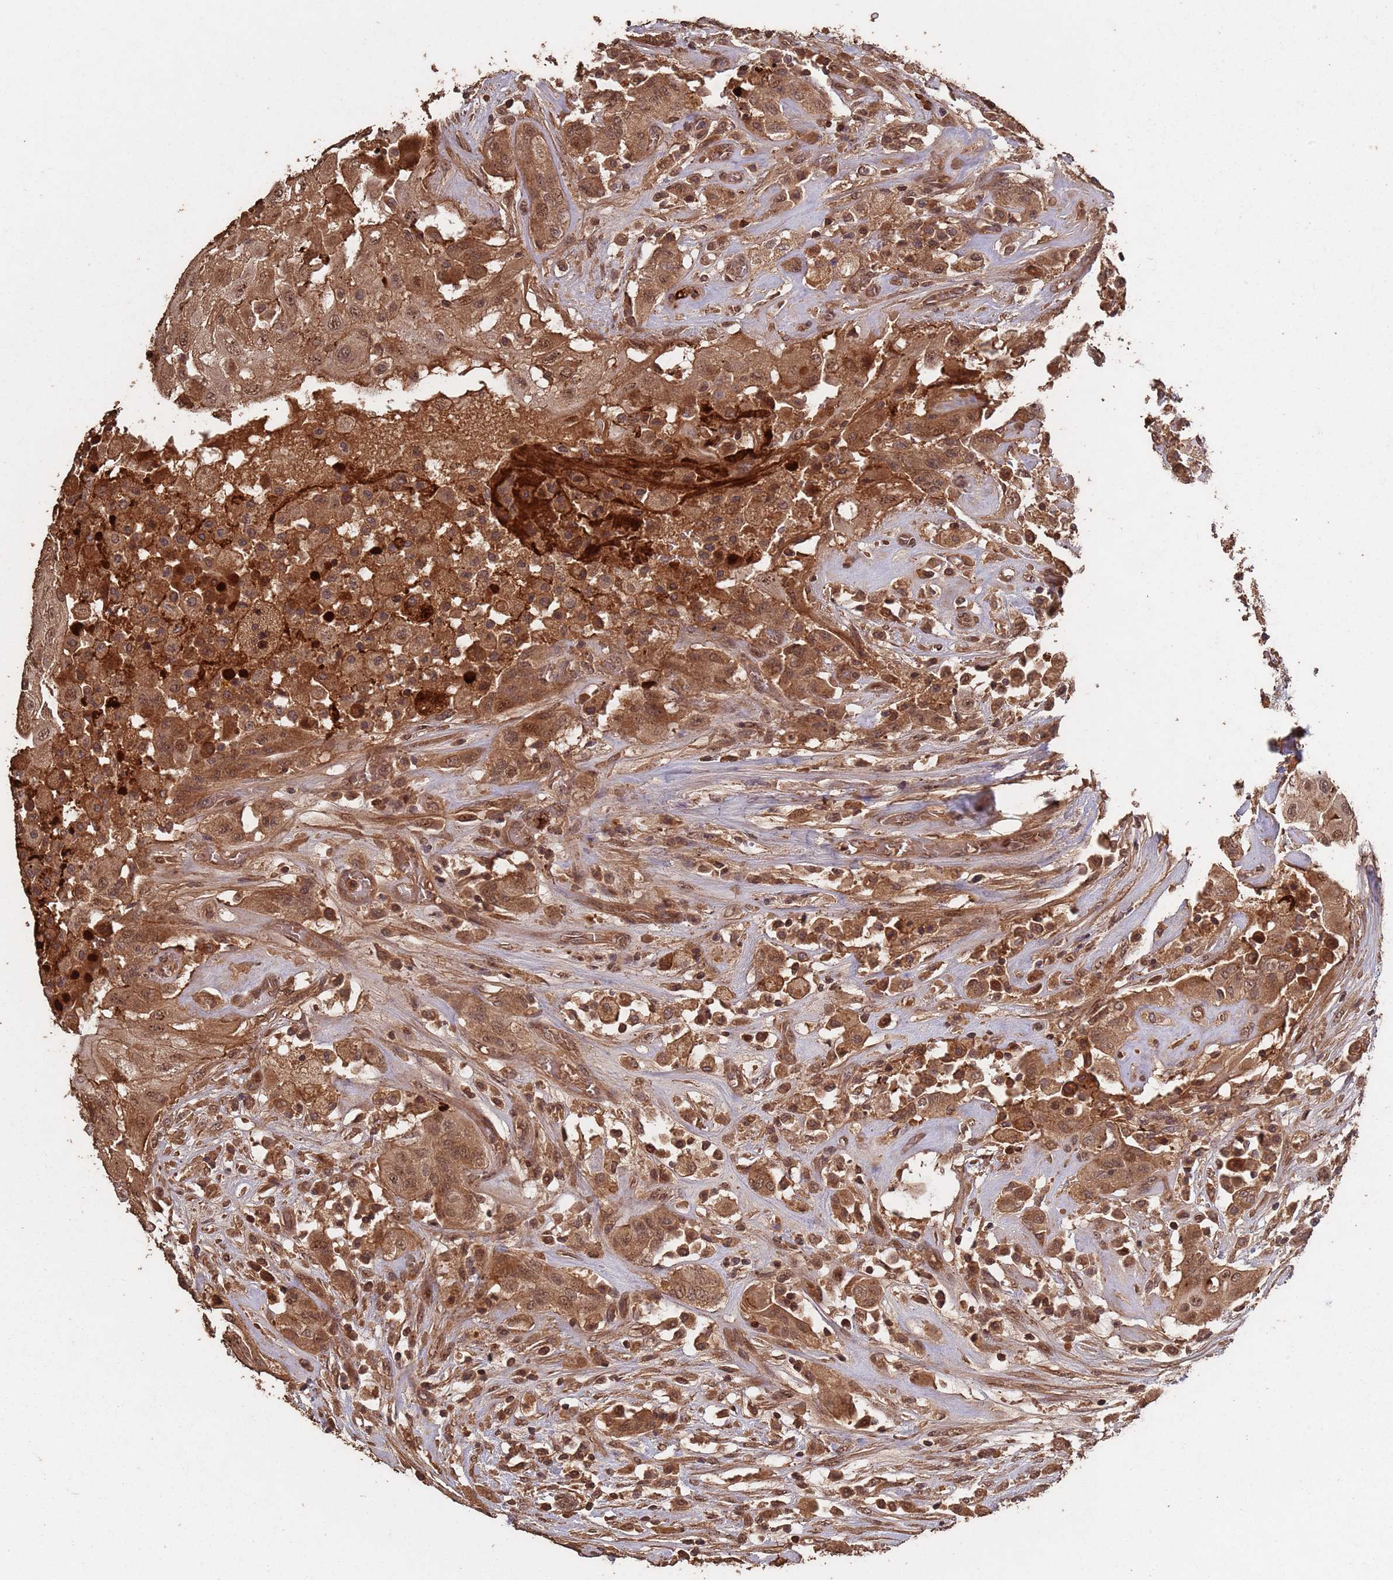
{"staining": {"intensity": "moderate", "quantity": ">75%", "location": "cytoplasmic/membranous,nuclear"}, "tissue": "thyroid cancer", "cell_type": "Tumor cells", "image_type": "cancer", "snomed": [{"axis": "morphology", "description": "Papillary adenocarcinoma, NOS"}, {"axis": "topography", "description": "Thyroid gland"}], "caption": "Thyroid cancer stained for a protein shows moderate cytoplasmic/membranous and nuclear positivity in tumor cells. Using DAB (brown) and hematoxylin (blue) stains, captured at high magnification using brightfield microscopy.", "gene": "FRAT1", "patient": {"sex": "female", "age": 59}}